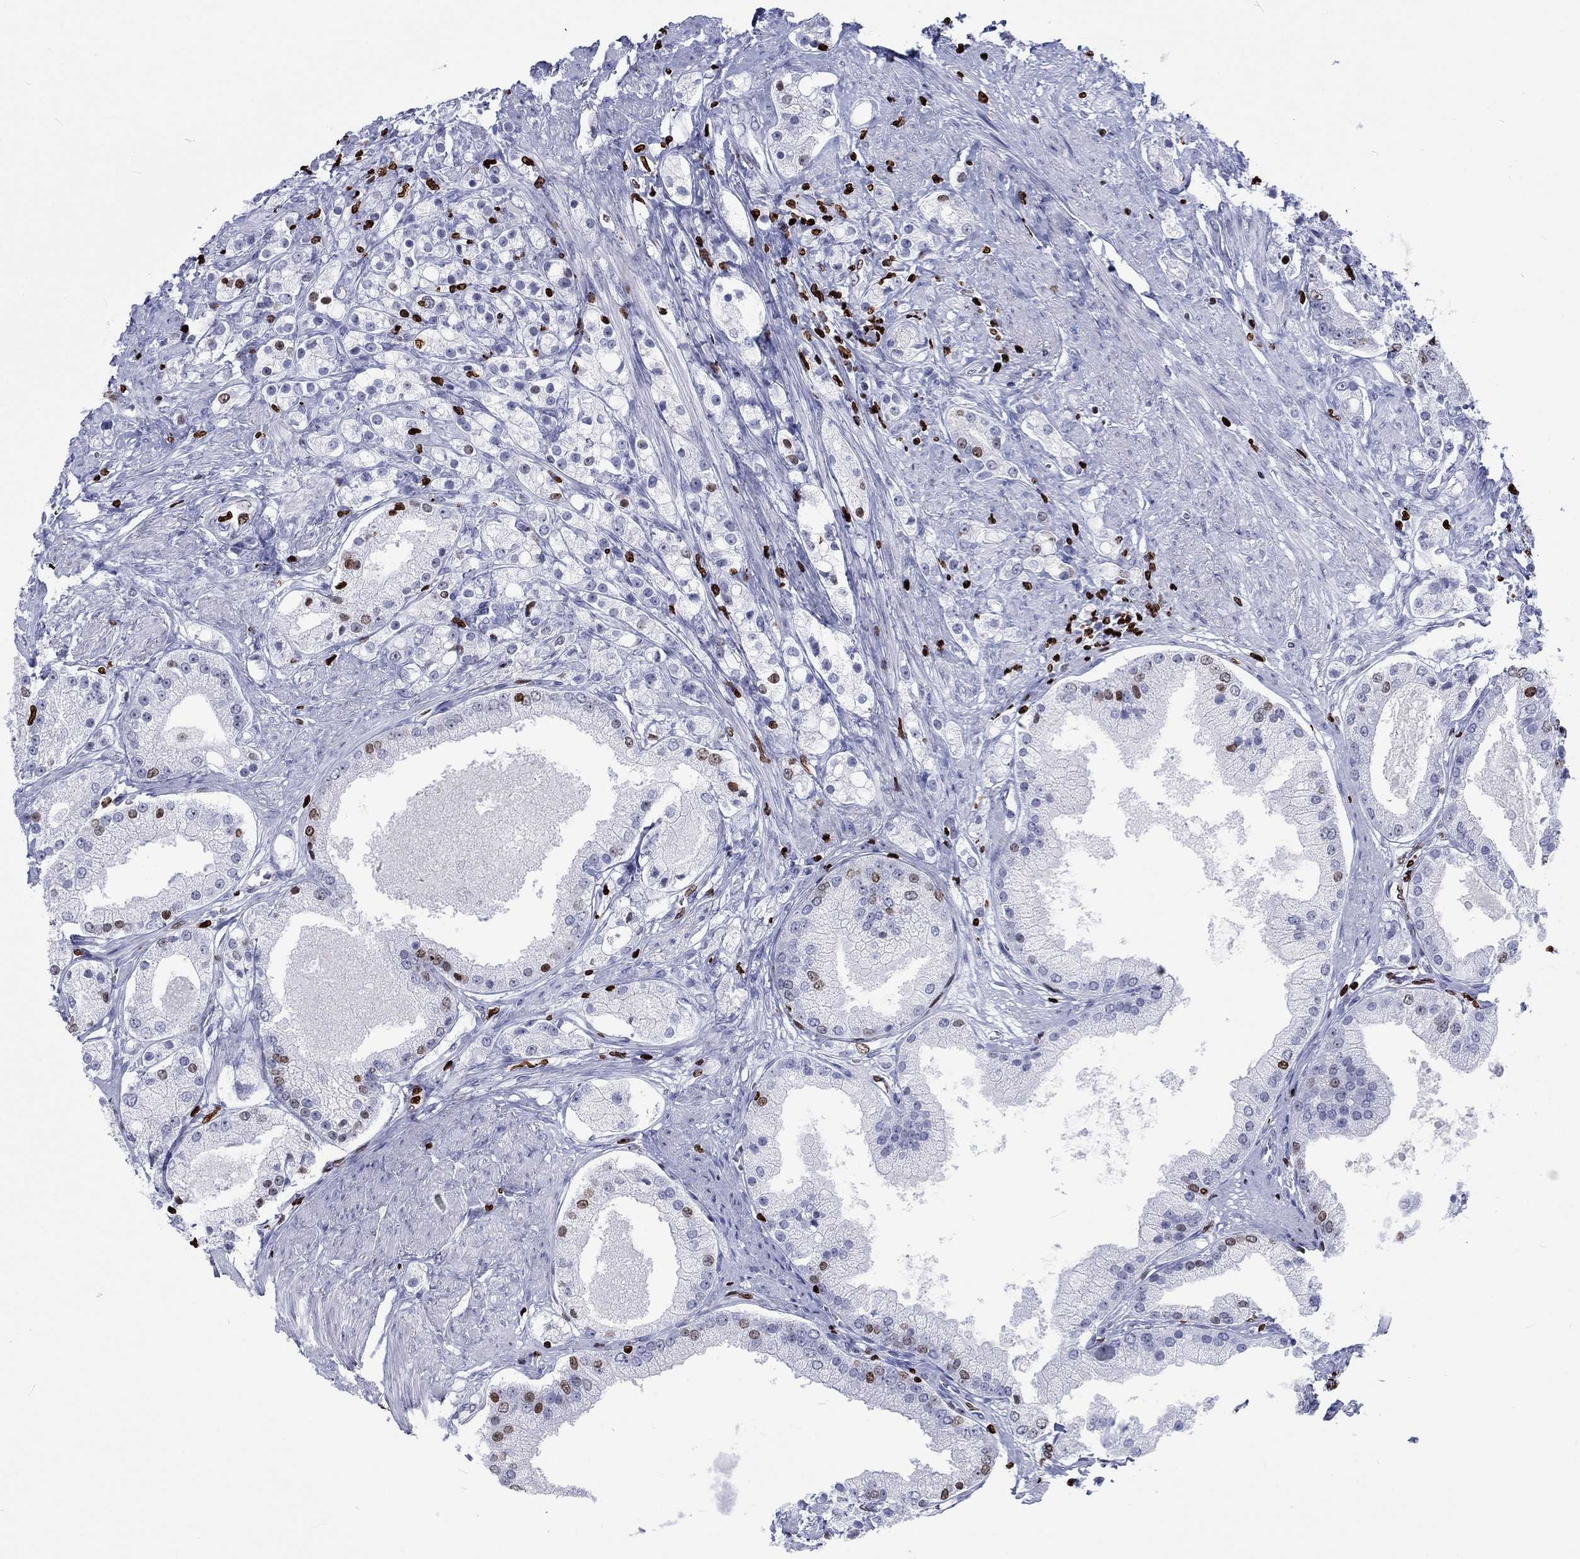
{"staining": {"intensity": "strong", "quantity": "<25%", "location": "nuclear"}, "tissue": "prostate cancer", "cell_type": "Tumor cells", "image_type": "cancer", "snomed": [{"axis": "morphology", "description": "Adenocarcinoma, NOS"}, {"axis": "topography", "description": "Prostate and seminal vesicle, NOS"}, {"axis": "topography", "description": "Prostate"}], "caption": "Protein staining of prostate adenocarcinoma tissue shows strong nuclear expression in approximately <25% of tumor cells.", "gene": "H1-5", "patient": {"sex": "male", "age": 67}}